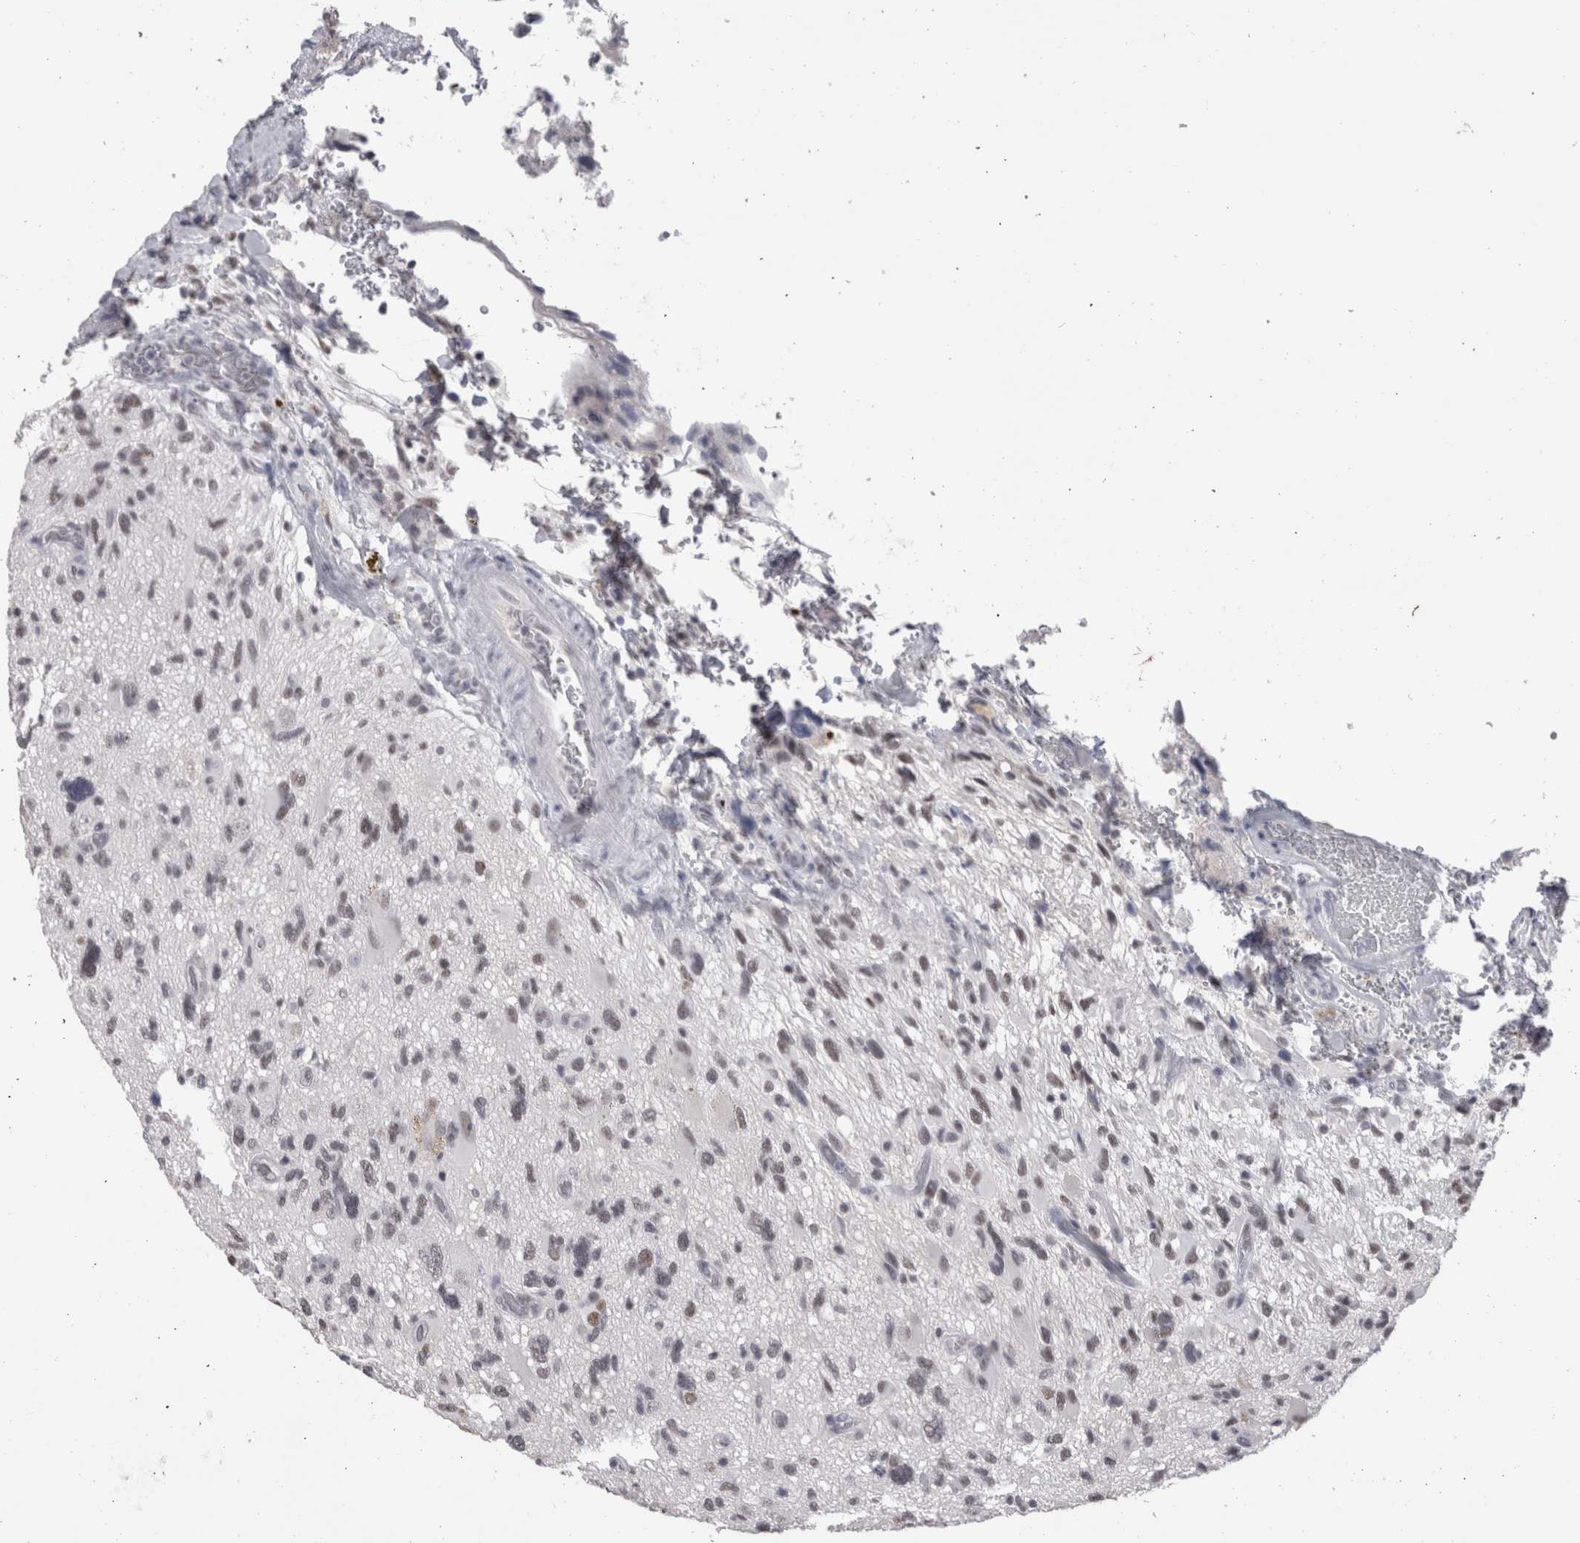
{"staining": {"intensity": "weak", "quantity": "25%-75%", "location": "nuclear"}, "tissue": "glioma", "cell_type": "Tumor cells", "image_type": "cancer", "snomed": [{"axis": "morphology", "description": "Glioma, malignant, High grade"}, {"axis": "topography", "description": "Brain"}], "caption": "Immunohistochemical staining of human glioma exhibits low levels of weak nuclear protein positivity in about 25%-75% of tumor cells. (DAB (3,3'-diaminobenzidine) = brown stain, brightfield microscopy at high magnification).", "gene": "DDX17", "patient": {"sex": "male", "age": 33}}